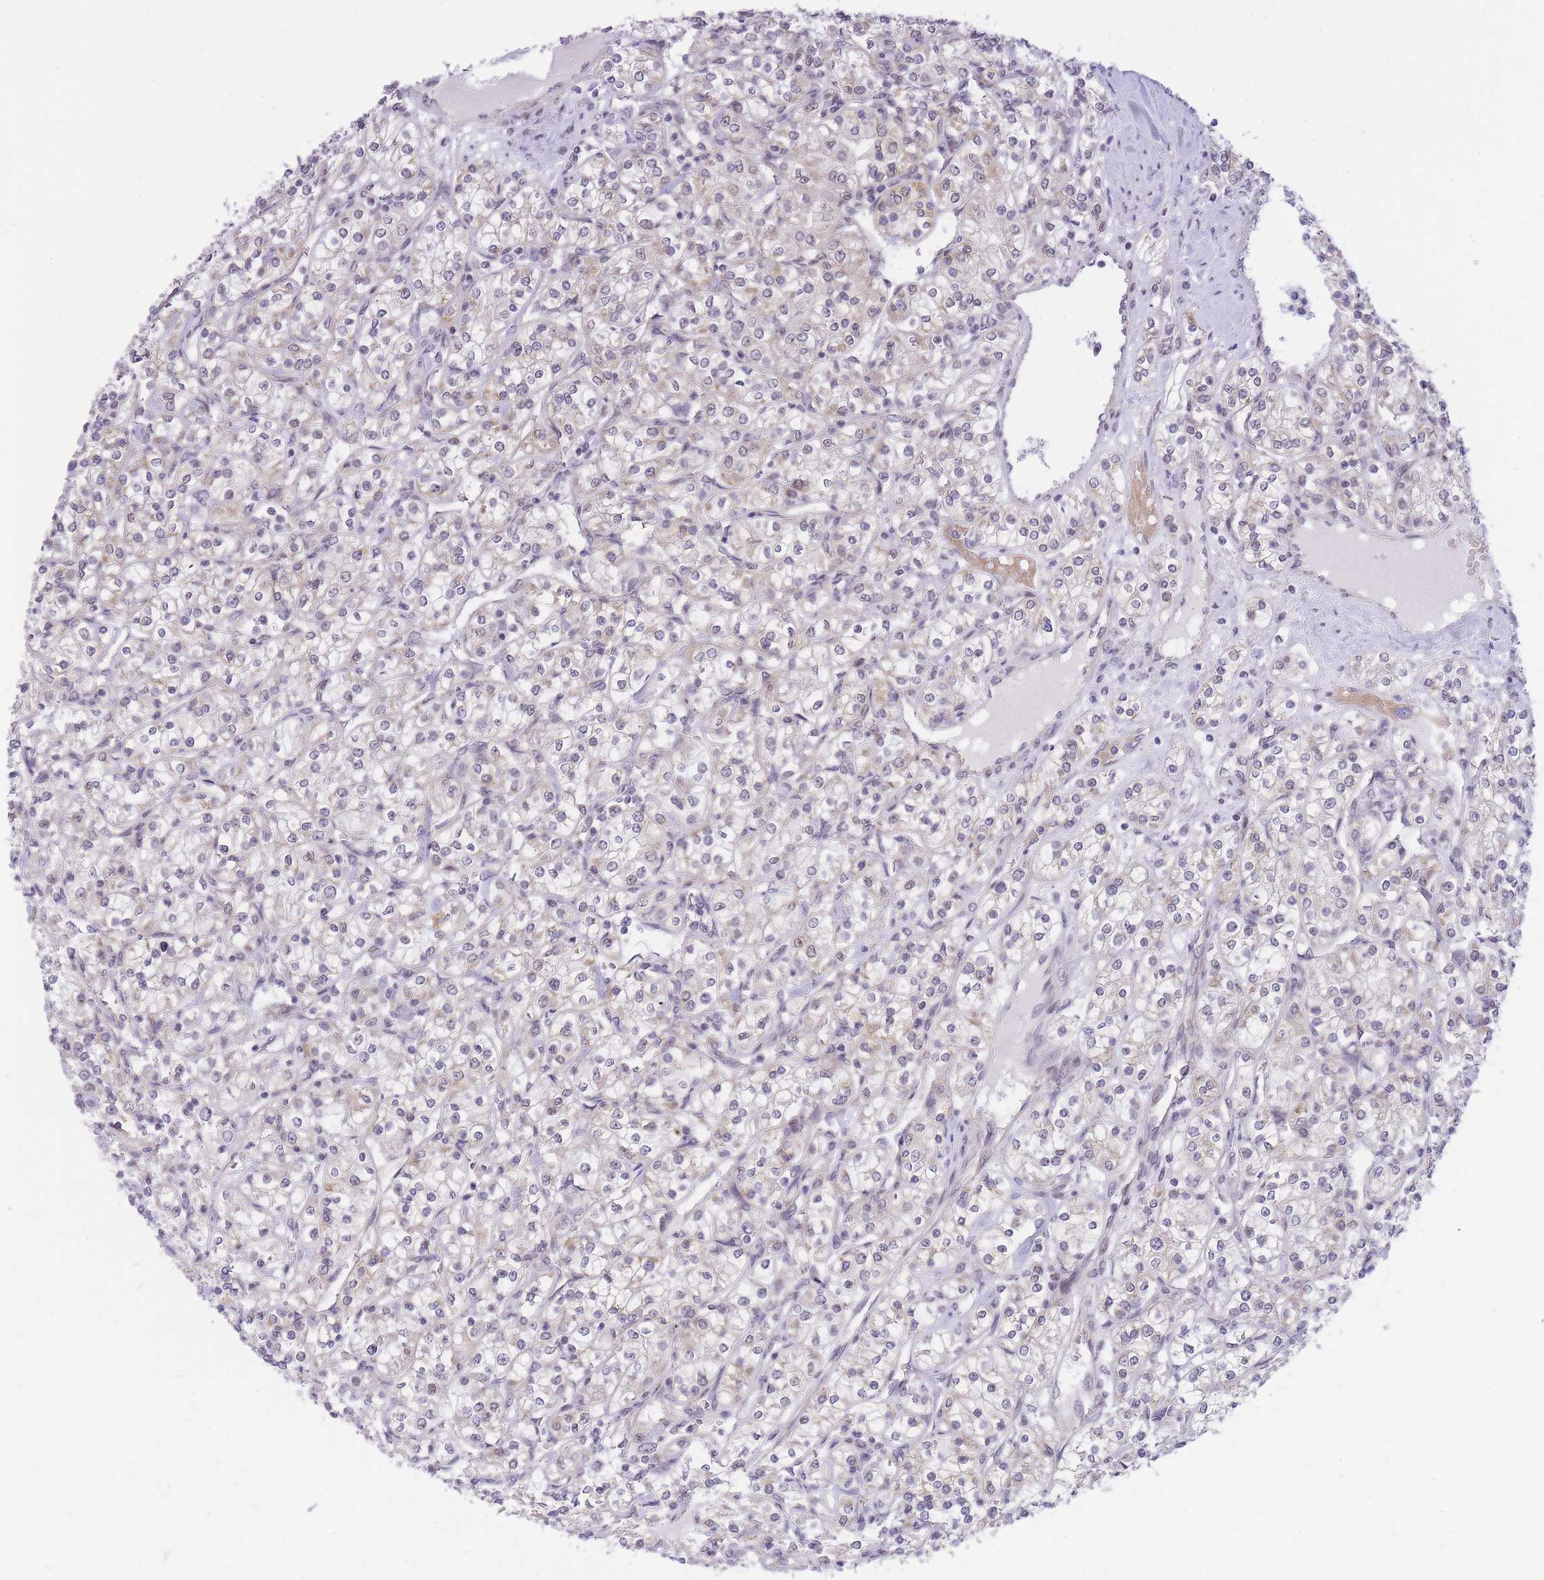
{"staining": {"intensity": "weak", "quantity": "25%-75%", "location": "cytoplasmic/membranous"}, "tissue": "renal cancer", "cell_type": "Tumor cells", "image_type": "cancer", "snomed": [{"axis": "morphology", "description": "Adenocarcinoma, NOS"}, {"axis": "topography", "description": "Kidney"}], "caption": "Immunohistochemical staining of human renal cancer (adenocarcinoma) reveals weak cytoplasmic/membranous protein staining in approximately 25%-75% of tumor cells.", "gene": "MINDY2", "patient": {"sex": "male", "age": 77}}